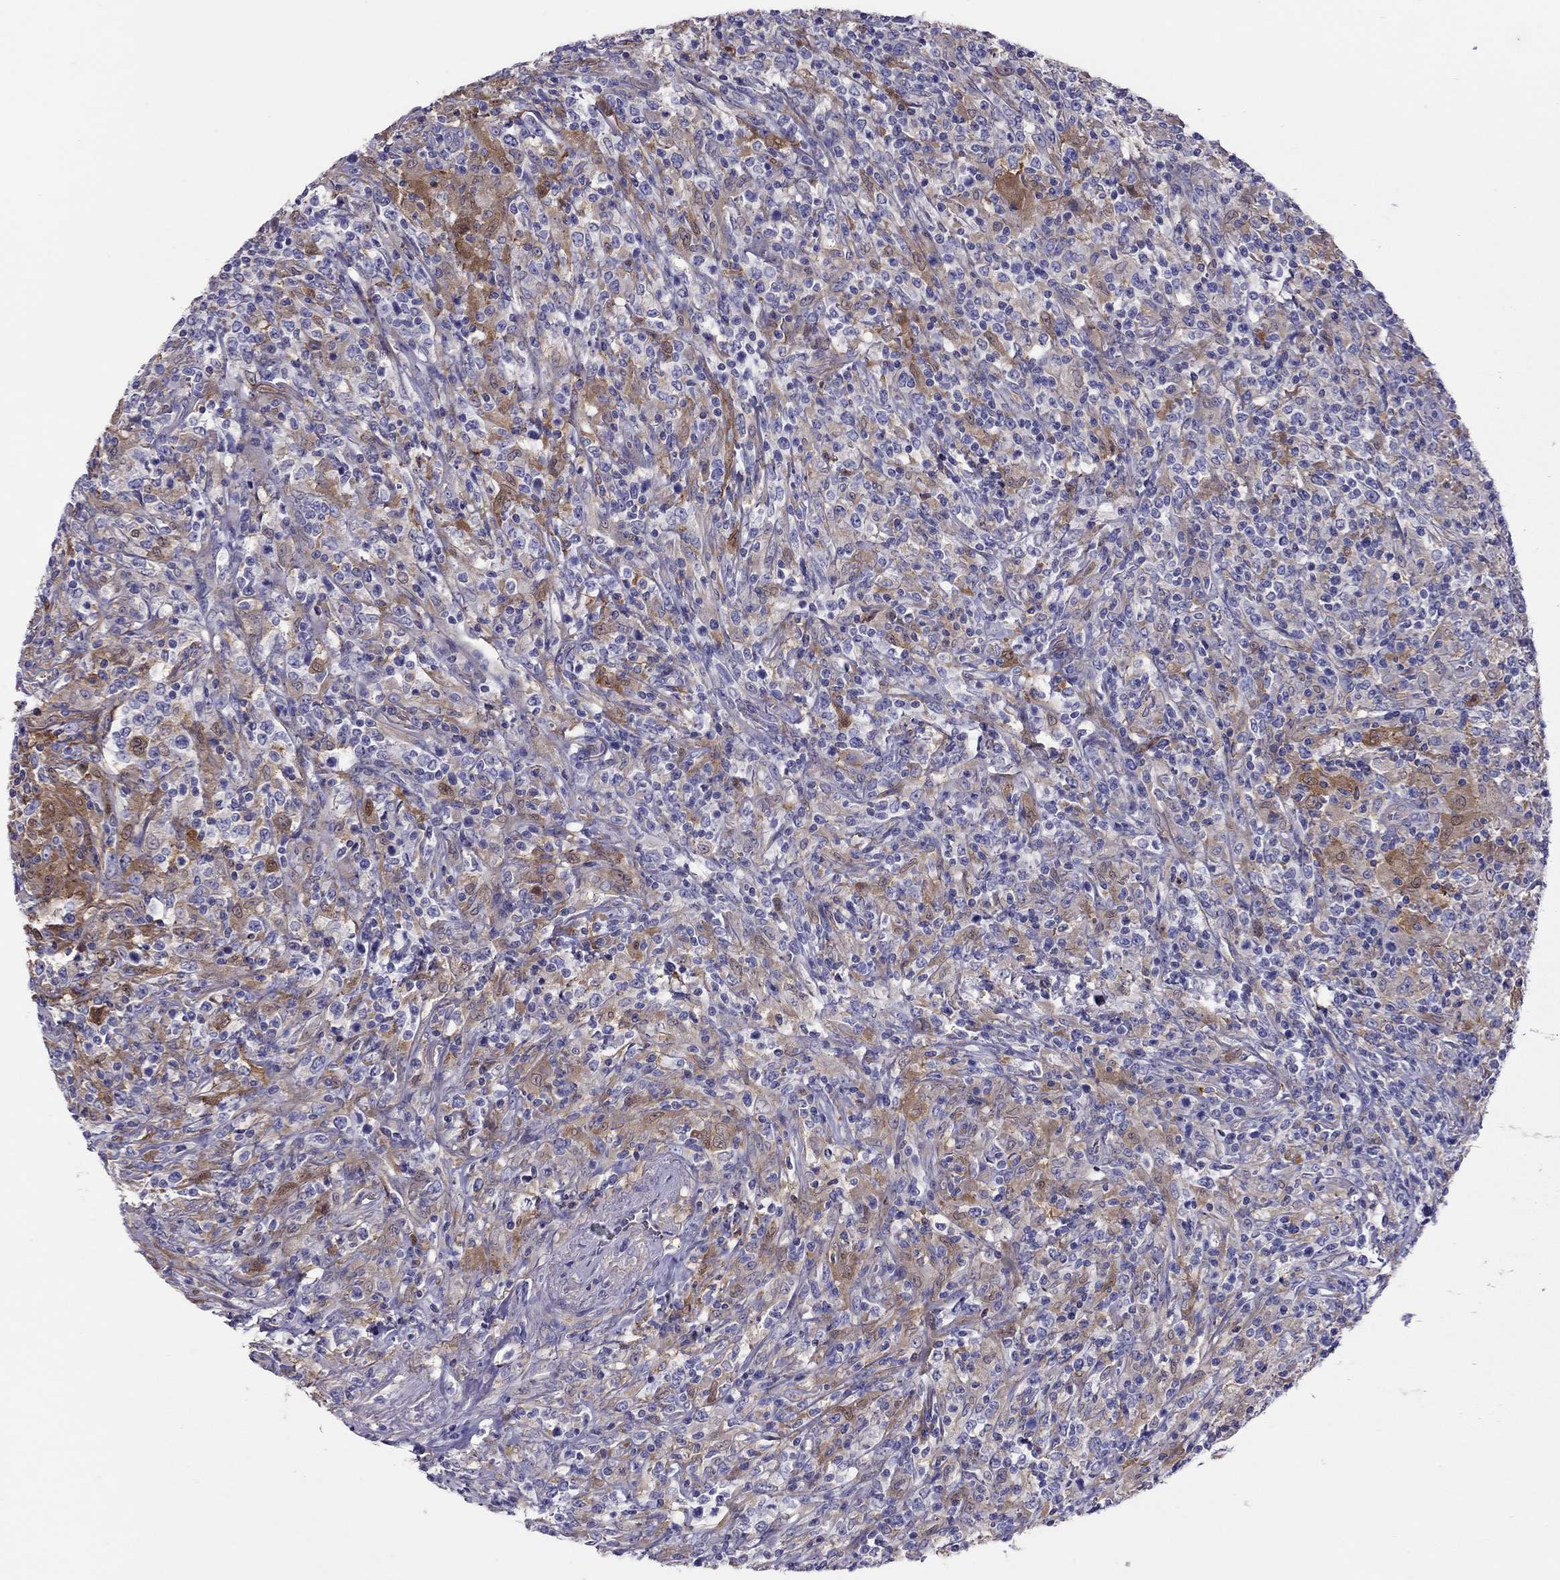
{"staining": {"intensity": "weak", "quantity": "<25%", "location": "cytoplasmic/membranous"}, "tissue": "lymphoma", "cell_type": "Tumor cells", "image_type": "cancer", "snomed": [{"axis": "morphology", "description": "Malignant lymphoma, non-Hodgkin's type, High grade"}, {"axis": "topography", "description": "Lung"}], "caption": "IHC of human lymphoma shows no positivity in tumor cells.", "gene": "ALOX15B", "patient": {"sex": "male", "age": 79}}